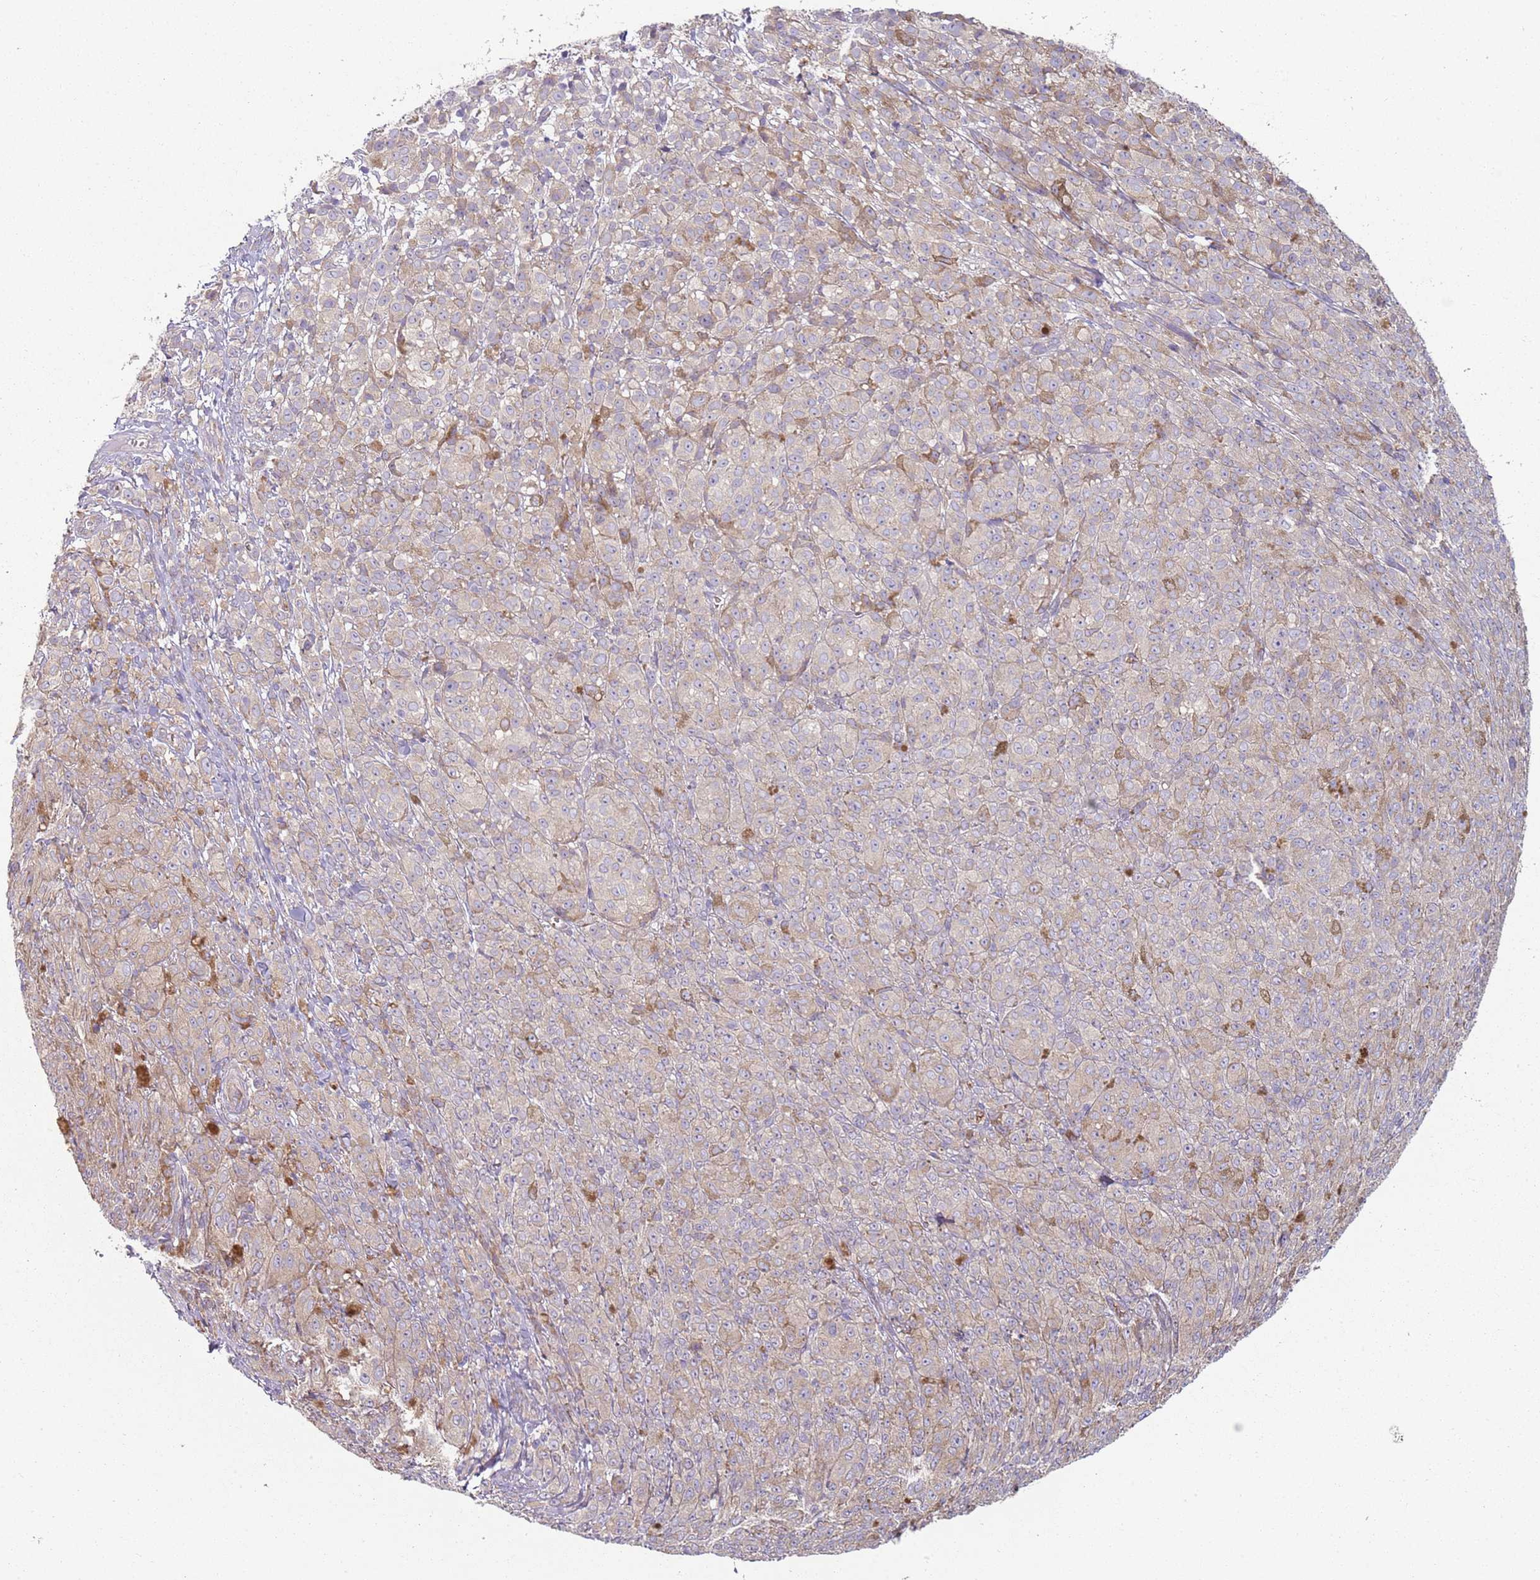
{"staining": {"intensity": "weak", "quantity": "<25%", "location": "cytoplasmic/membranous"}, "tissue": "melanoma", "cell_type": "Tumor cells", "image_type": "cancer", "snomed": [{"axis": "morphology", "description": "Malignant melanoma, NOS"}, {"axis": "topography", "description": "Skin"}], "caption": "Melanoma was stained to show a protein in brown. There is no significant expression in tumor cells.", "gene": "SPATA2", "patient": {"sex": "female", "age": 52}}